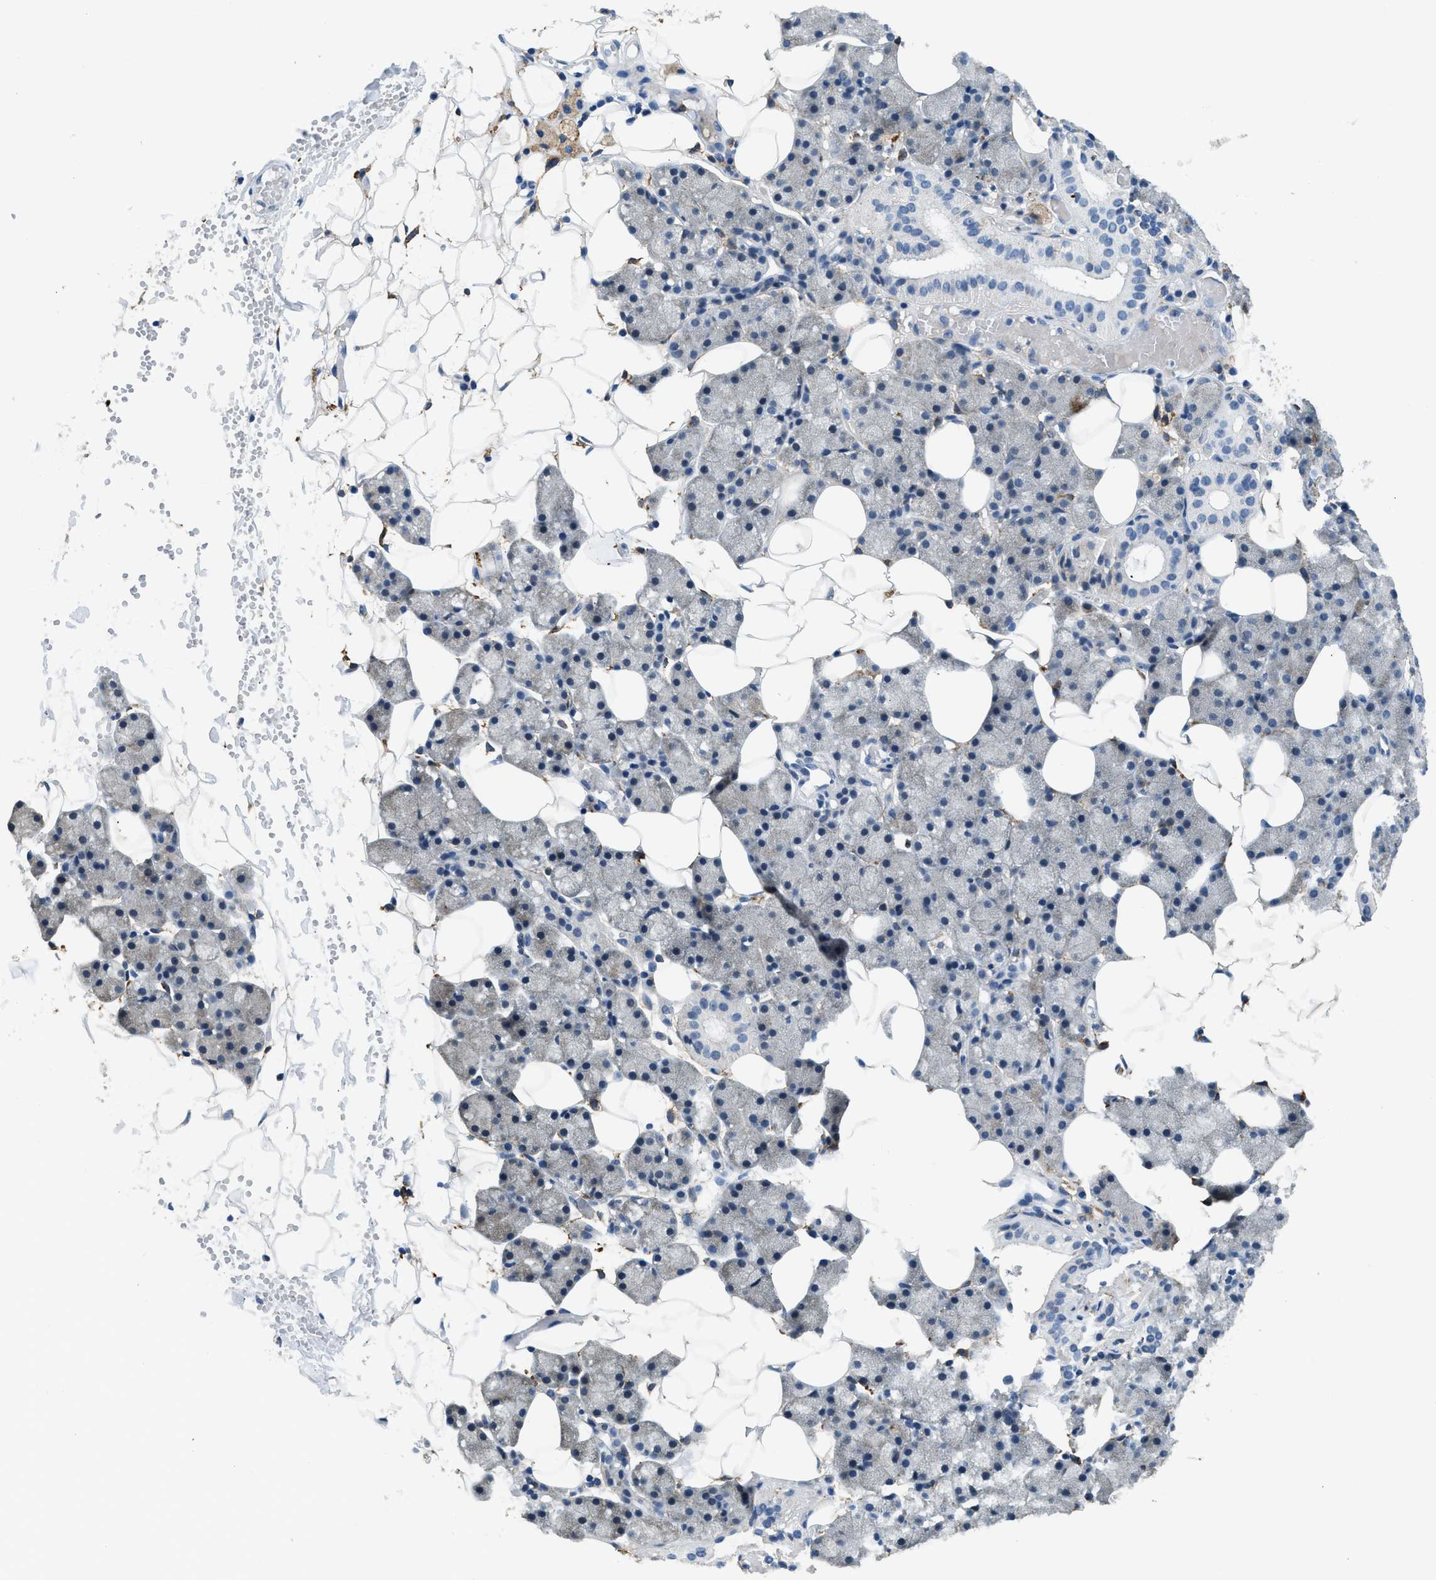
{"staining": {"intensity": "weak", "quantity": "<25%", "location": "cytoplasmic/membranous"}, "tissue": "salivary gland", "cell_type": "Glandular cells", "image_type": "normal", "snomed": [{"axis": "morphology", "description": "Normal tissue, NOS"}, {"axis": "topography", "description": "Salivary gland"}], "caption": "Immunohistochemistry (IHC) photomicrograph of normal human salivary gland stained for a protein (brown), which shows no staining in glandular cells. The staining is performed using DAB brown chromogen with nuclei counter-stained in using hematoxylin.", "gene": "LRP1", "patient": {"sex": "female", "age": 33}}